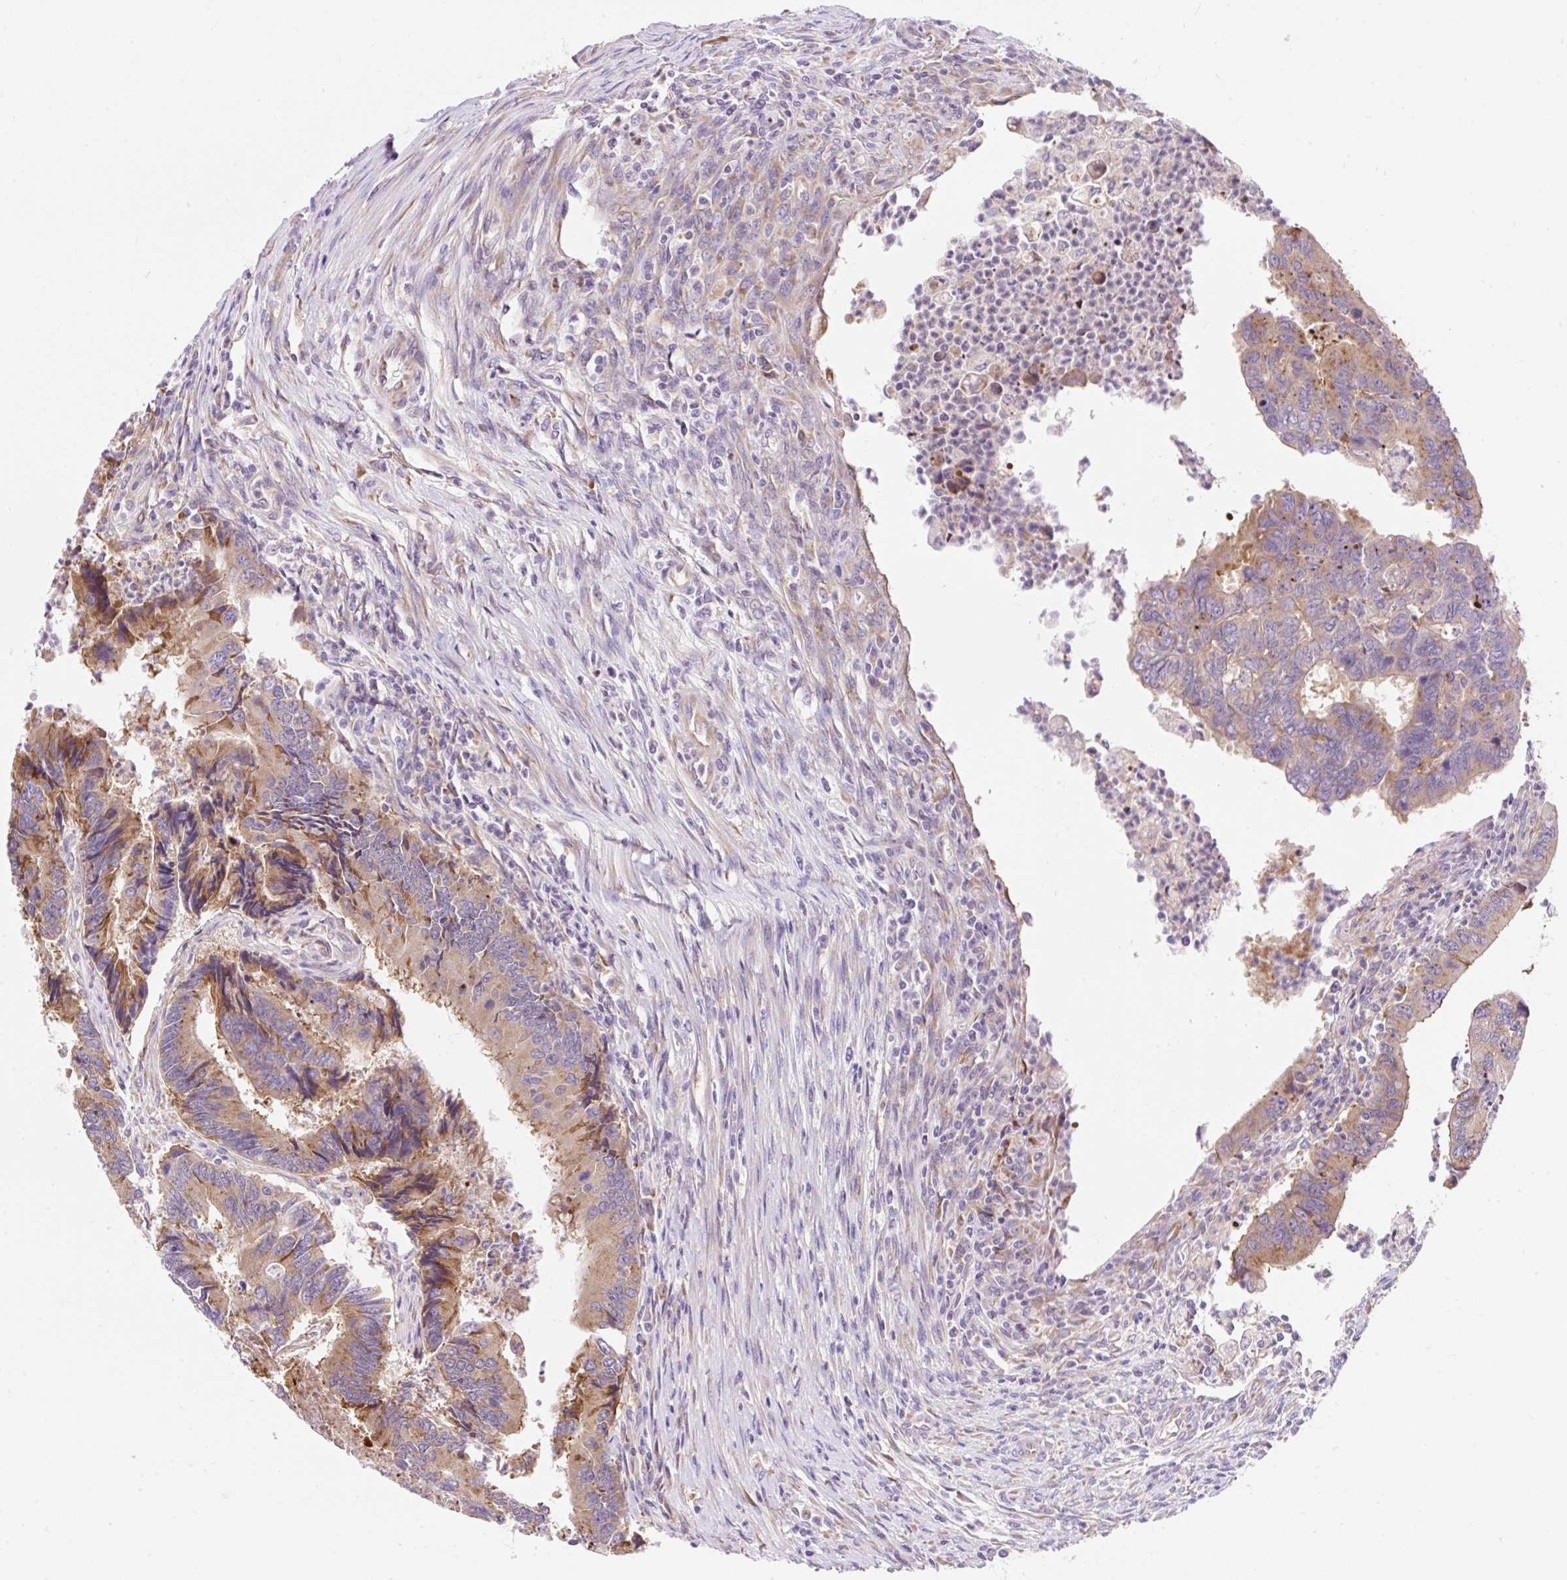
{"staining": {"intensity": "moderate", "quantity": ">75%", "location": "cytoplasmic/membranous"}, "tissue": "colorectal cancer", "cell_type": "Tumor cells", "image_type": "cancer", "snomed": [{"axis": "morphology", "description": "Adenocarcinoma, NOS"}, {"axis": "topography", "description": "Colon"}], "caption": "A brown stain highlights moderate cytoplasmic/membranous staining of a protein in human colorectal adenocarcinoma tumor cells. (Brightfield microscopy of DAB IHC at high magnification).", "gene": "GPR45", "patient": {"sex": "female", "age": 67}}